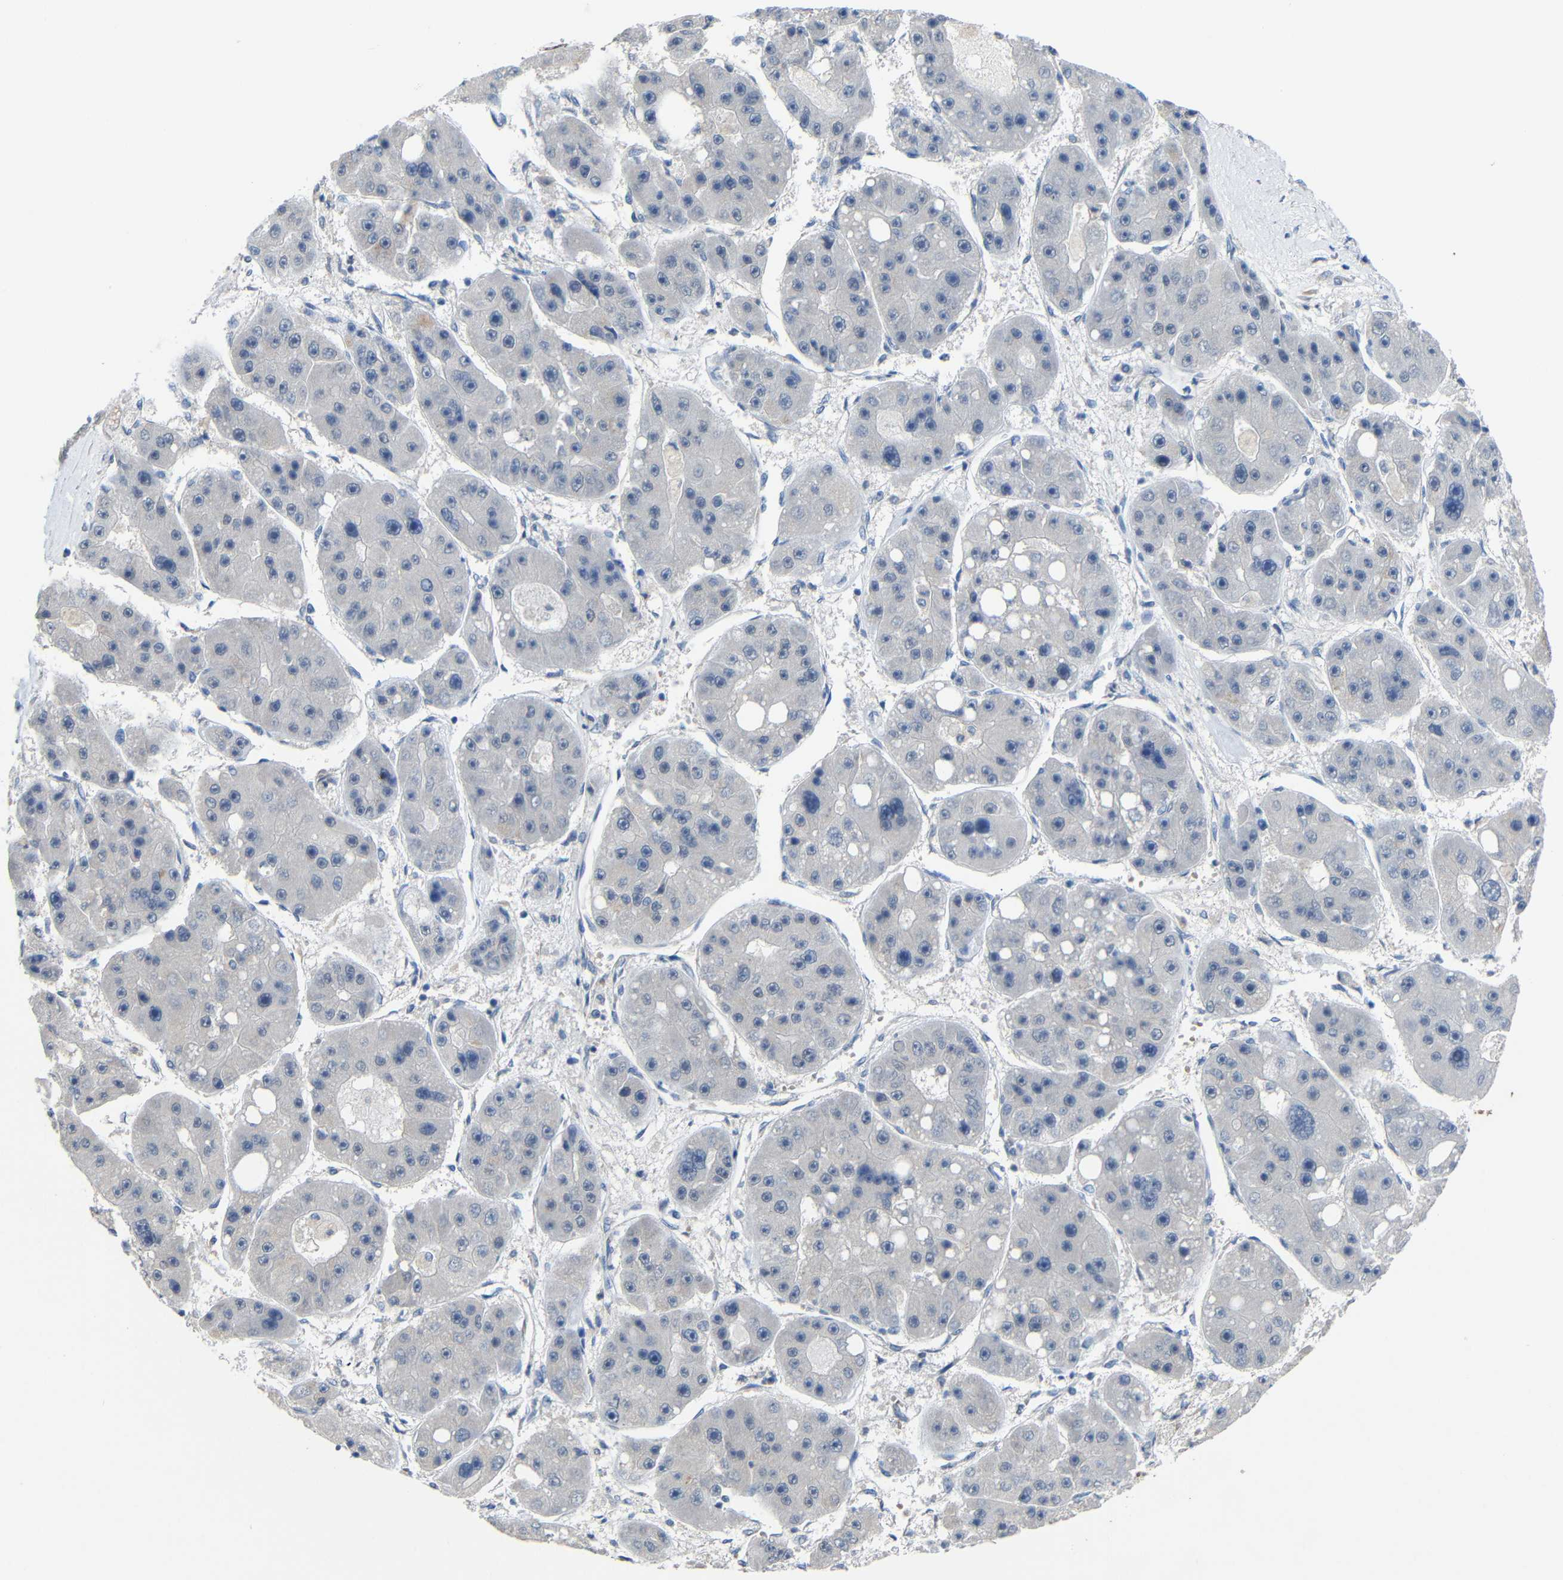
{"staining": {"intensity": "negative", "quantity": "none", "location": "none"}, "tissue": "liver cancer", "cell_type": "Tumor cells", "image_type": "cancer", "snomed": [{"axis": "morphology", "description": "Carcinoma, Hepatocellular, NOS"}, {"axis": "topography", "description": "Liver"}], "caption": "A high-resolution micrograph shows immunohistochemistry staining of liver hepatocellular carcinoma, which displays no significant positivity in tumor cells. Brightfield microscopy of IHC stained with DAB (3,3'-diaminobenzidine) (brown) and hematoxylin (blue), captured at high magnification.", "gene": "HNF1A", "patient": {"sex": "female", "age": 61}}